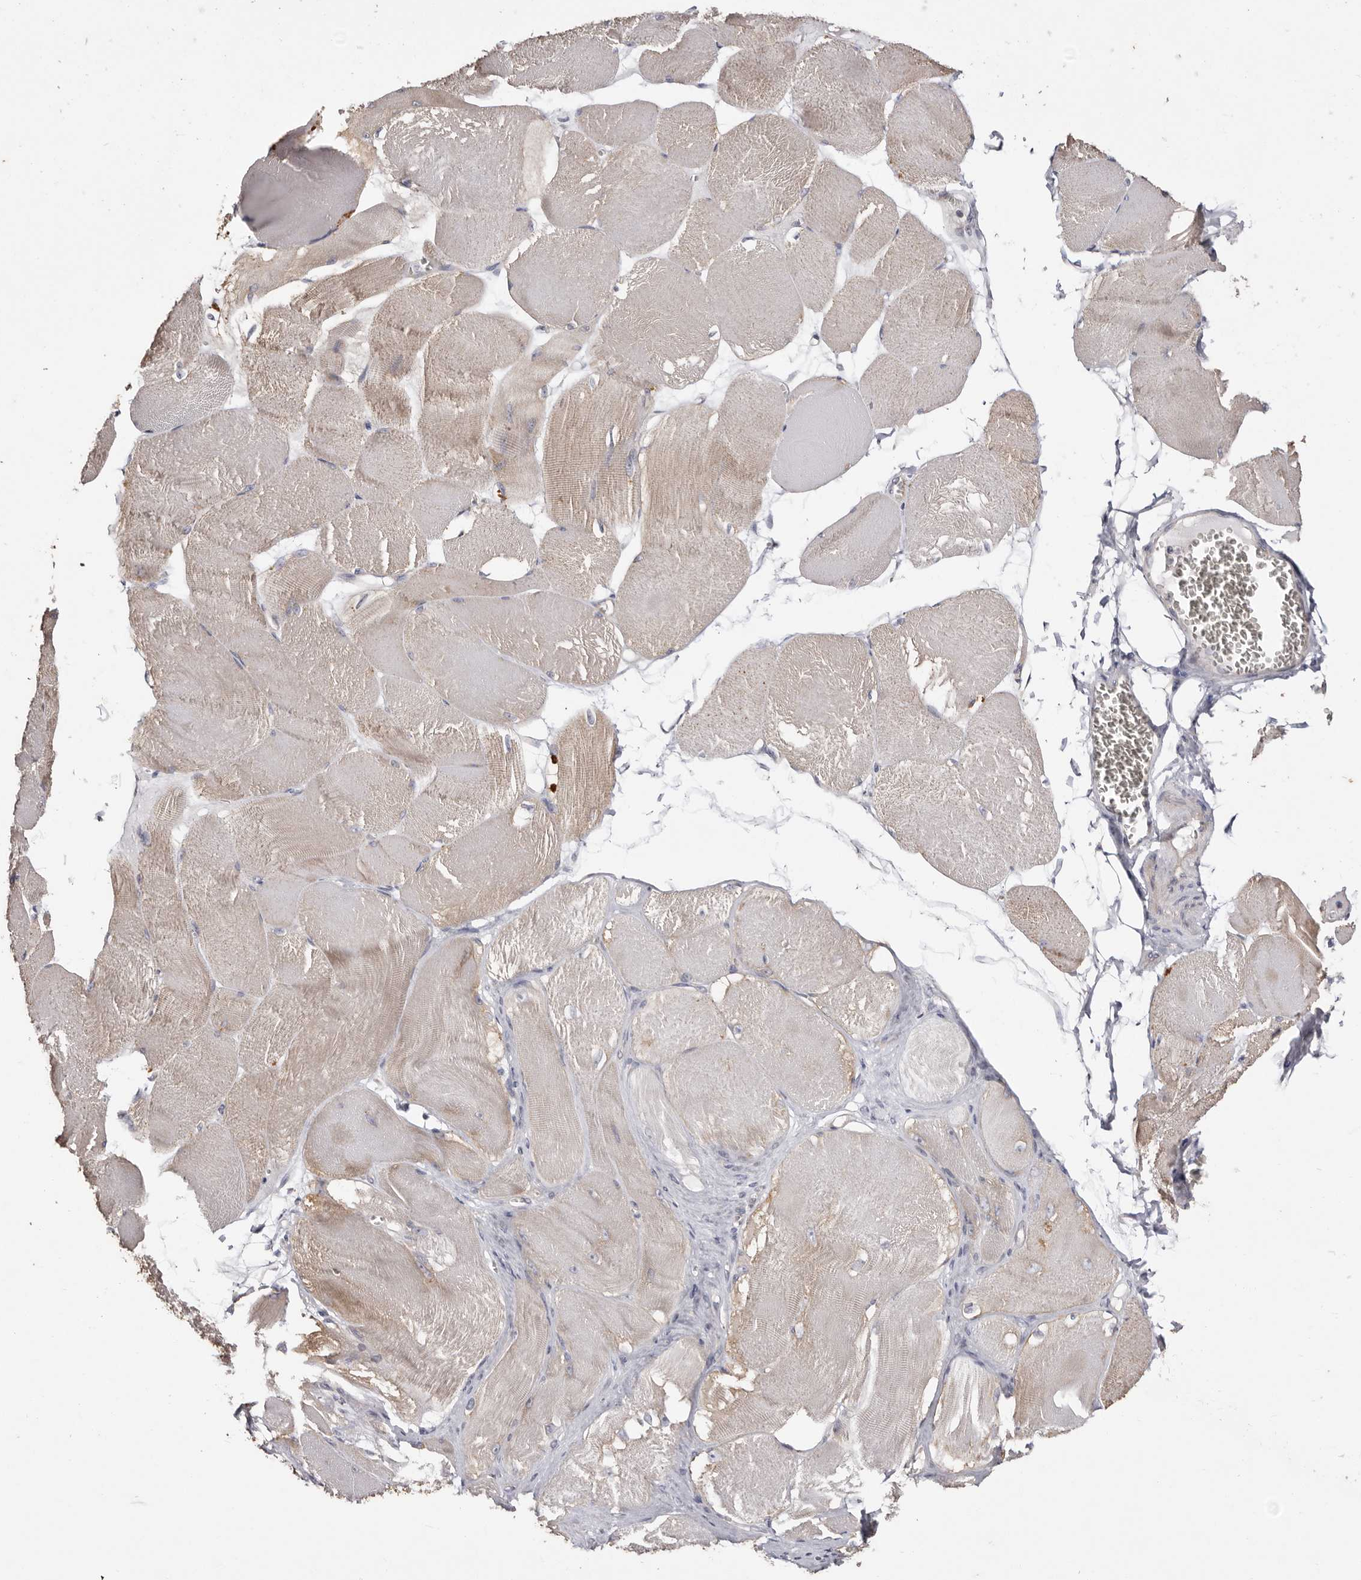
{"staining": {"intensity": "weak", "quantity": "25%-75%", "location": "cytoplasmic/membranous"}, "tissue": "skeletal muscle", "cell_type": "Myocytes", "image_type": "normal", "snomed": [{"axis": "morphology", "description": "Normal tissue, NOS"}, {"axis": "morphology", "description": "Basal cell carcinoma"}, {"axis": "topography", "description": "Skeletal muscle"}], "caption": "Human skeletal muscle stained with a brown dye demonstrates weak cytoplasmic/membranous positive positivity in about 25%-75% of myocytes.", "gene": "FAM167B", "patient": {"sex": "female", "age": 64}}